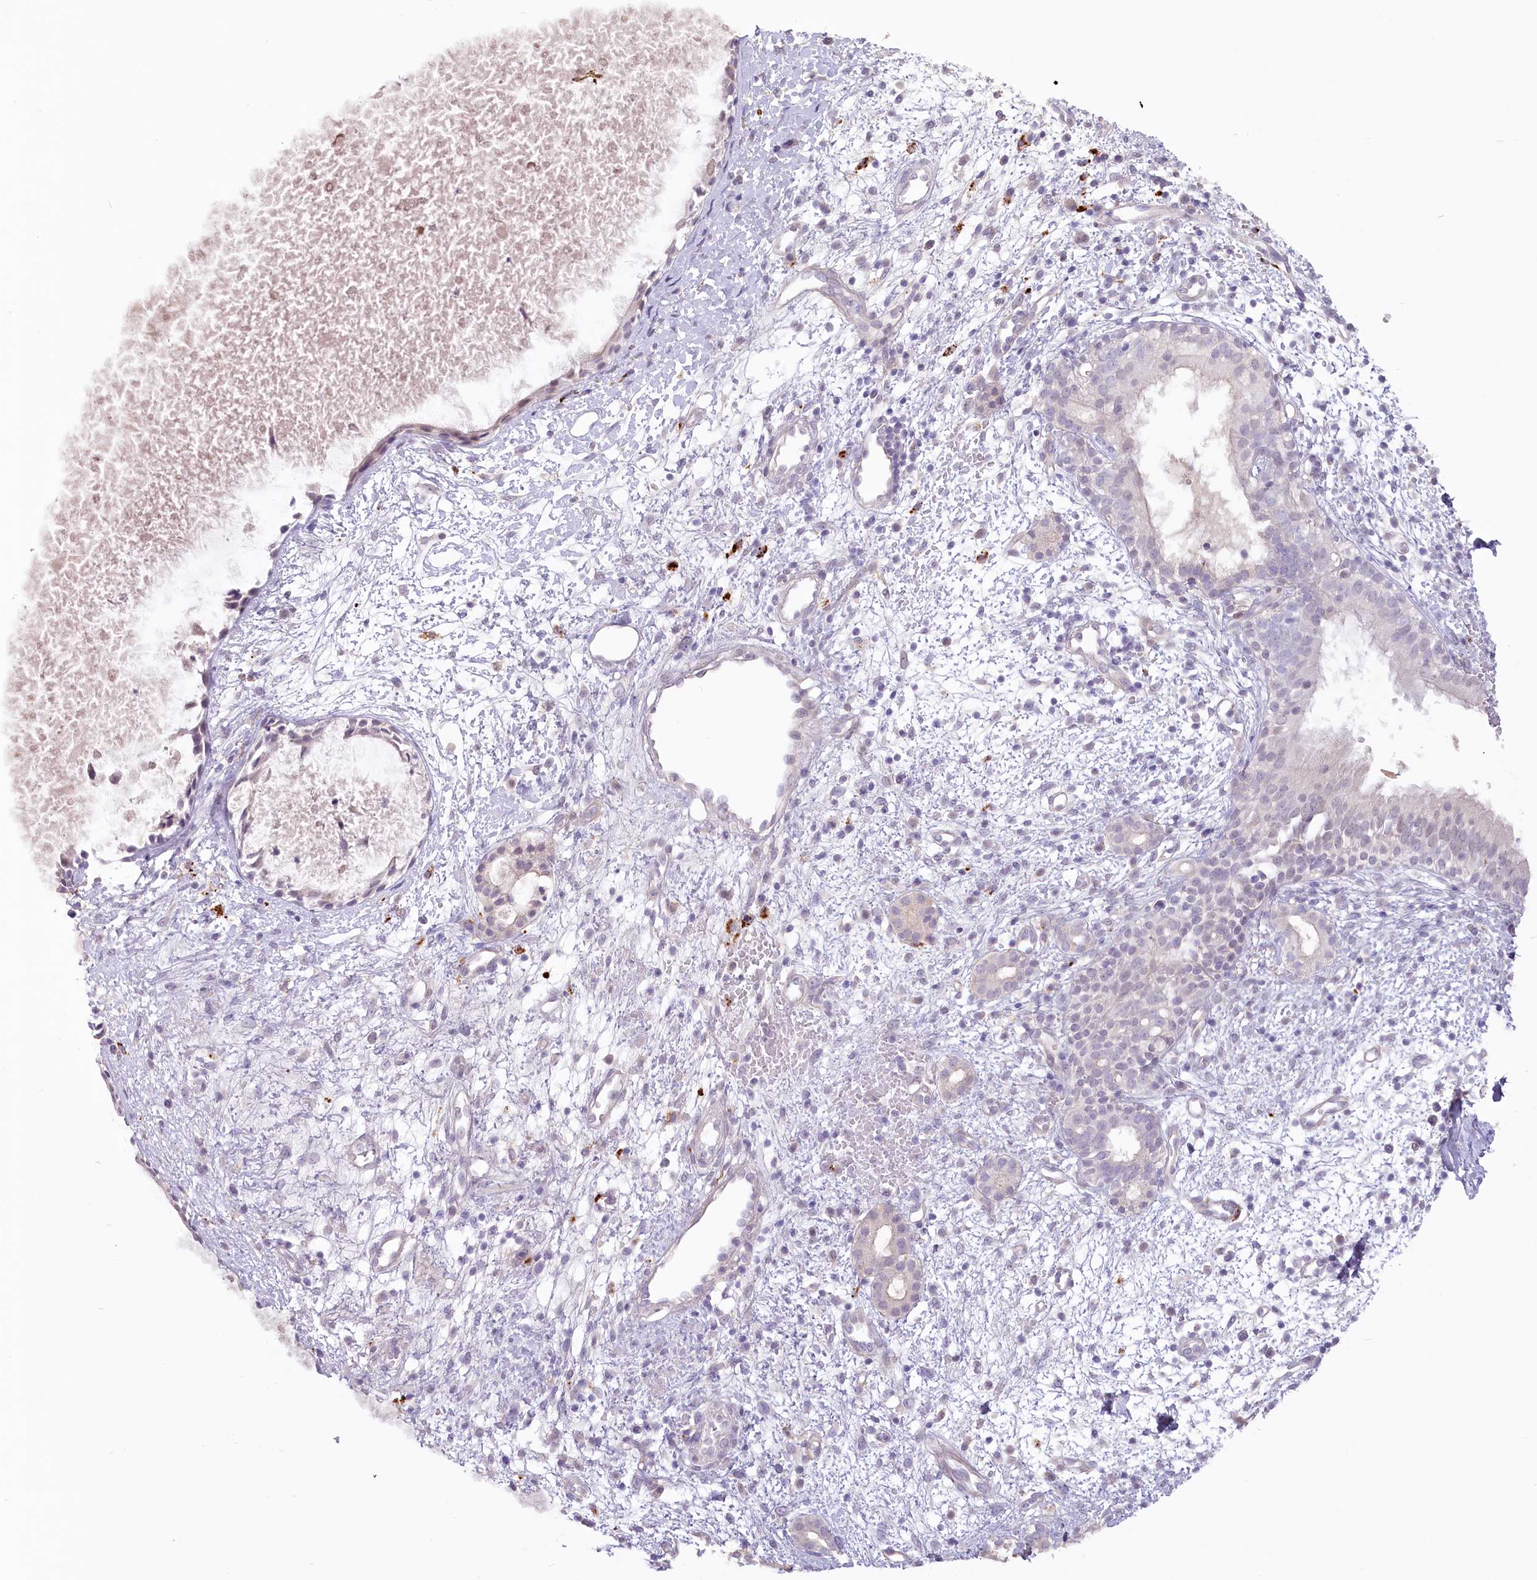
{"staining": {"intensity": "weak", "quantity": "<25%", "location": "cytoplasmic/membranous,nuclear"}, "tissue": "nasopharynx", "cell_type": "Respiratory epithelial cells", "image_type": "normal", "snomed": [{"axis": "morphology", "description": "Normal tissue, NOS"}, {"axis": "topography", "description": "Nasopharynx"}], "caption": "The micrograph exhibits no significant staining in respiratory epithelial cells of nasopharynx.", "gene": "USP11", "patient": {"sex": "male", "age": 22}}